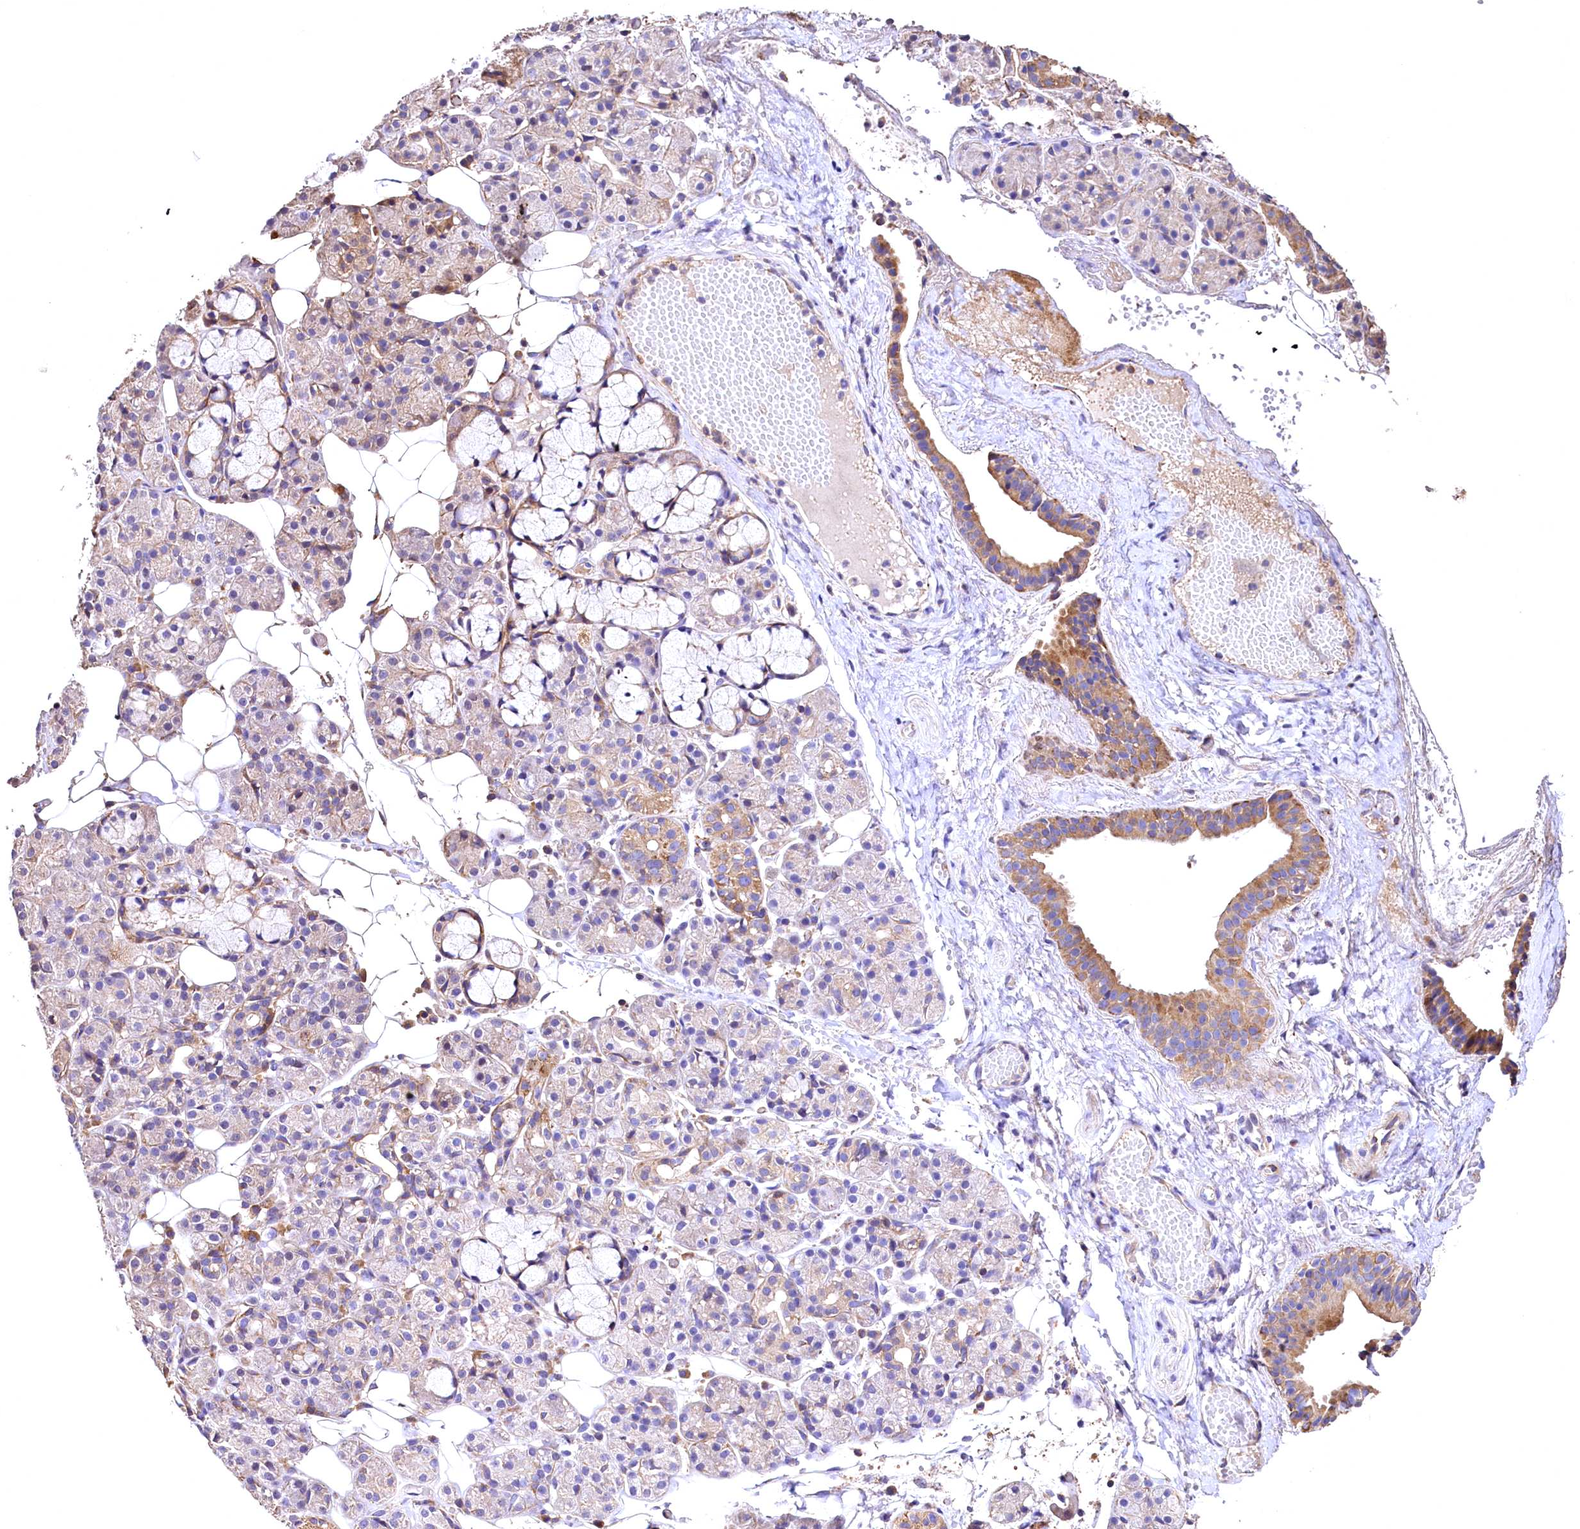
{"staining": {"intensity": "moderate", "quantity": "<25%", "location": "cytoplasmic/membranous"}, "tissue": "salivary gland", "cell_type": "Glandular cells", "image_type": "normal", "snomed": [{"axis": "morphology", "description": "Normal tissue, NOS"}, {"axis": "topography", "description": "Salivary gland"}], "caption": "Salivary gland was stained to show a protein in brown. There is low levels of moderate cytoplasmic/membranous expression in about <25% of glandular cells. The staining was performed using DAB to visualize the protein expression in brown, while the nuclei were stained in blue with hematoxylin (Magnification: 20x).", "gene": "RASSF1", "patient": {"sex": "male", "age": 63}}